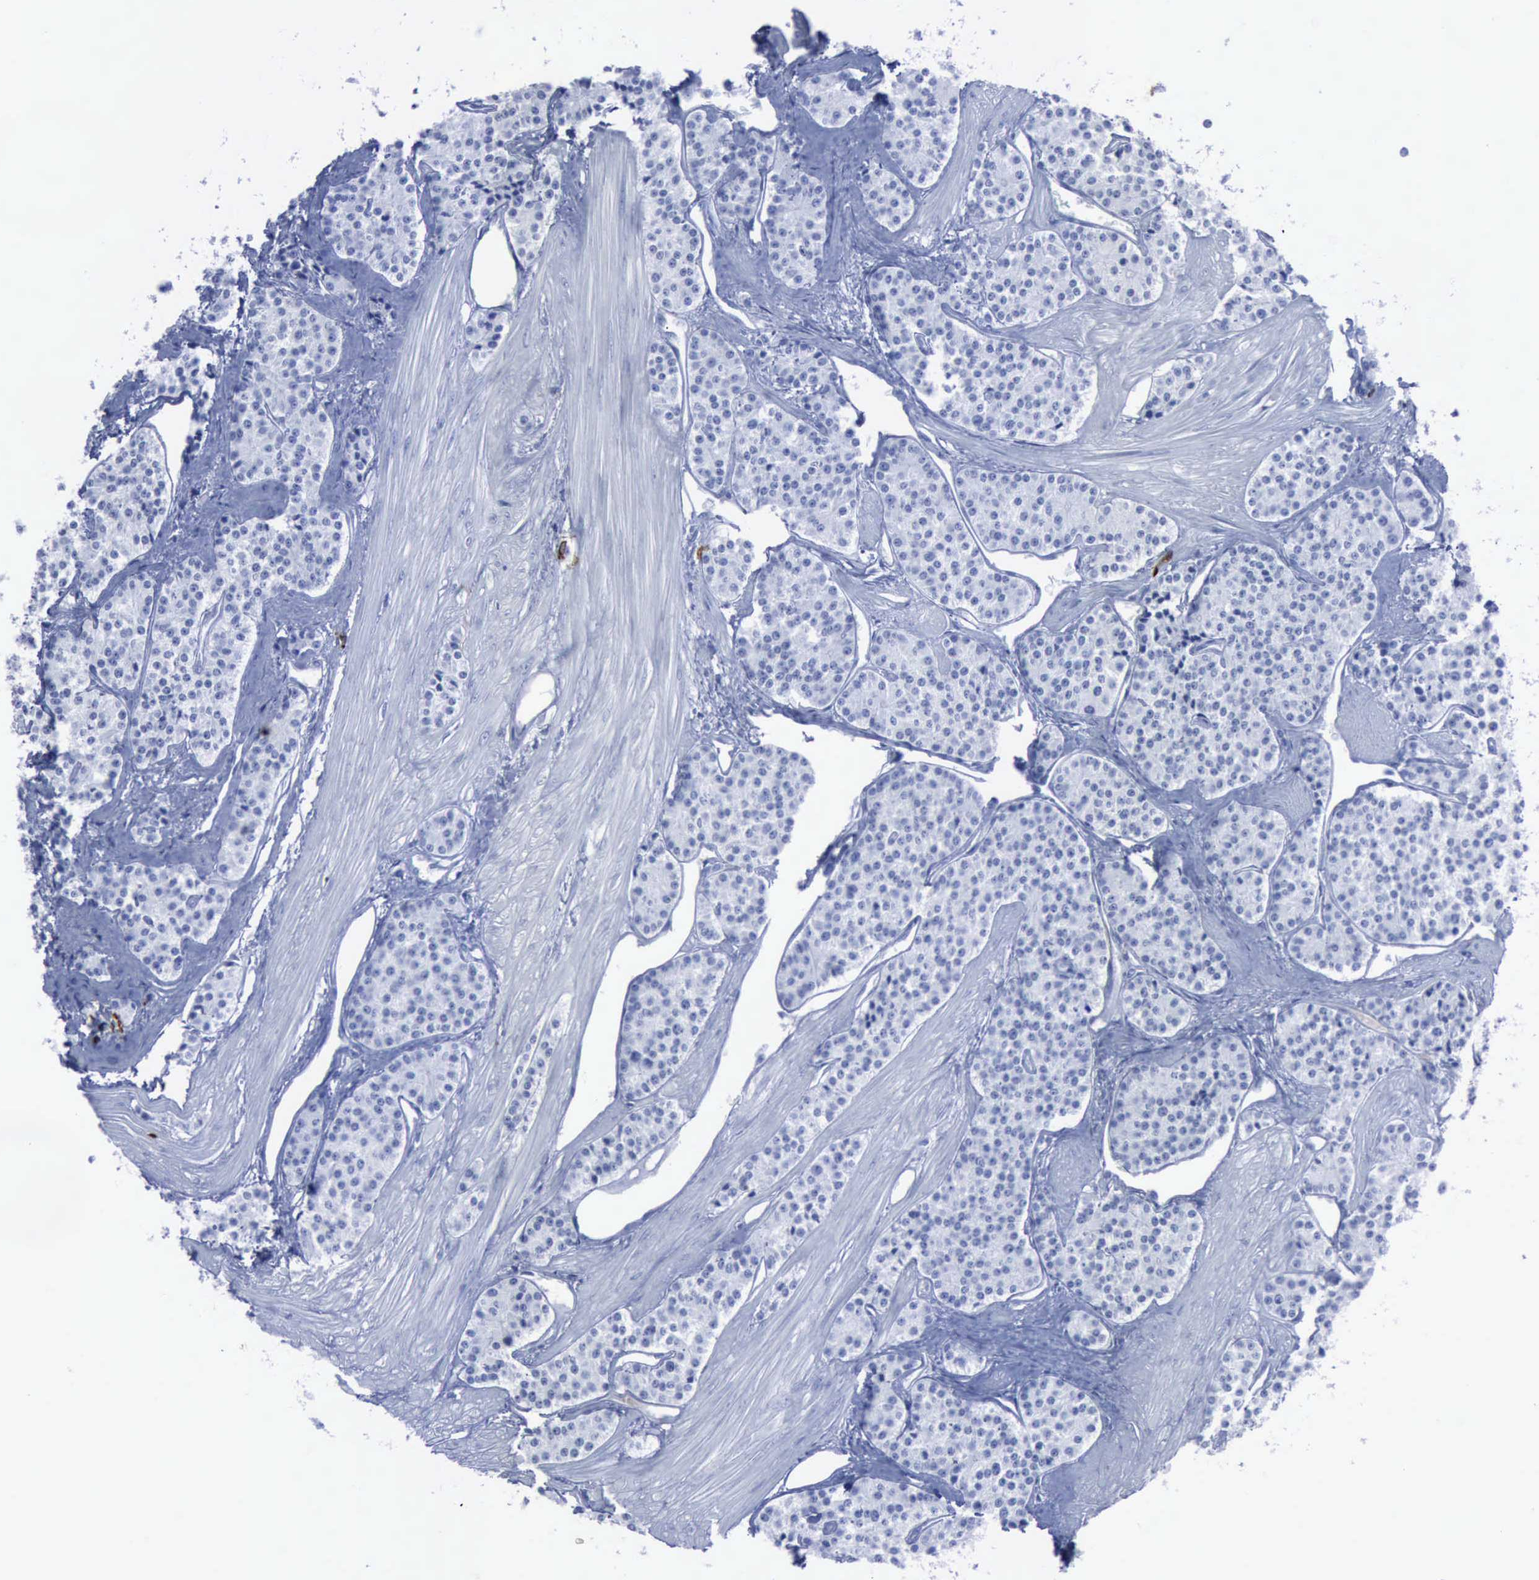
{"staining": {"intensity": "negative", "quantity": "none", "location": "none"}, "tissue": "carcinoid", "cell_type": "Tumor cells", "image_type": "cancer", "snomed": [{"axis": "morphology", "description": "Carcinoid, malignant, NOS"}, {"axis": "topography", "description": "Stomach"}], "caption": "An image of carcinoid stained for a protein demonstrates no brown staining in tumor cells. The staining is performed using DAB (3,3'-diaminobenzidine) brown chromogen with nuclei counter-stained in using hematoxylin.", "gene": "NGFR", "patient": {"sex": "female", "age": 76}}